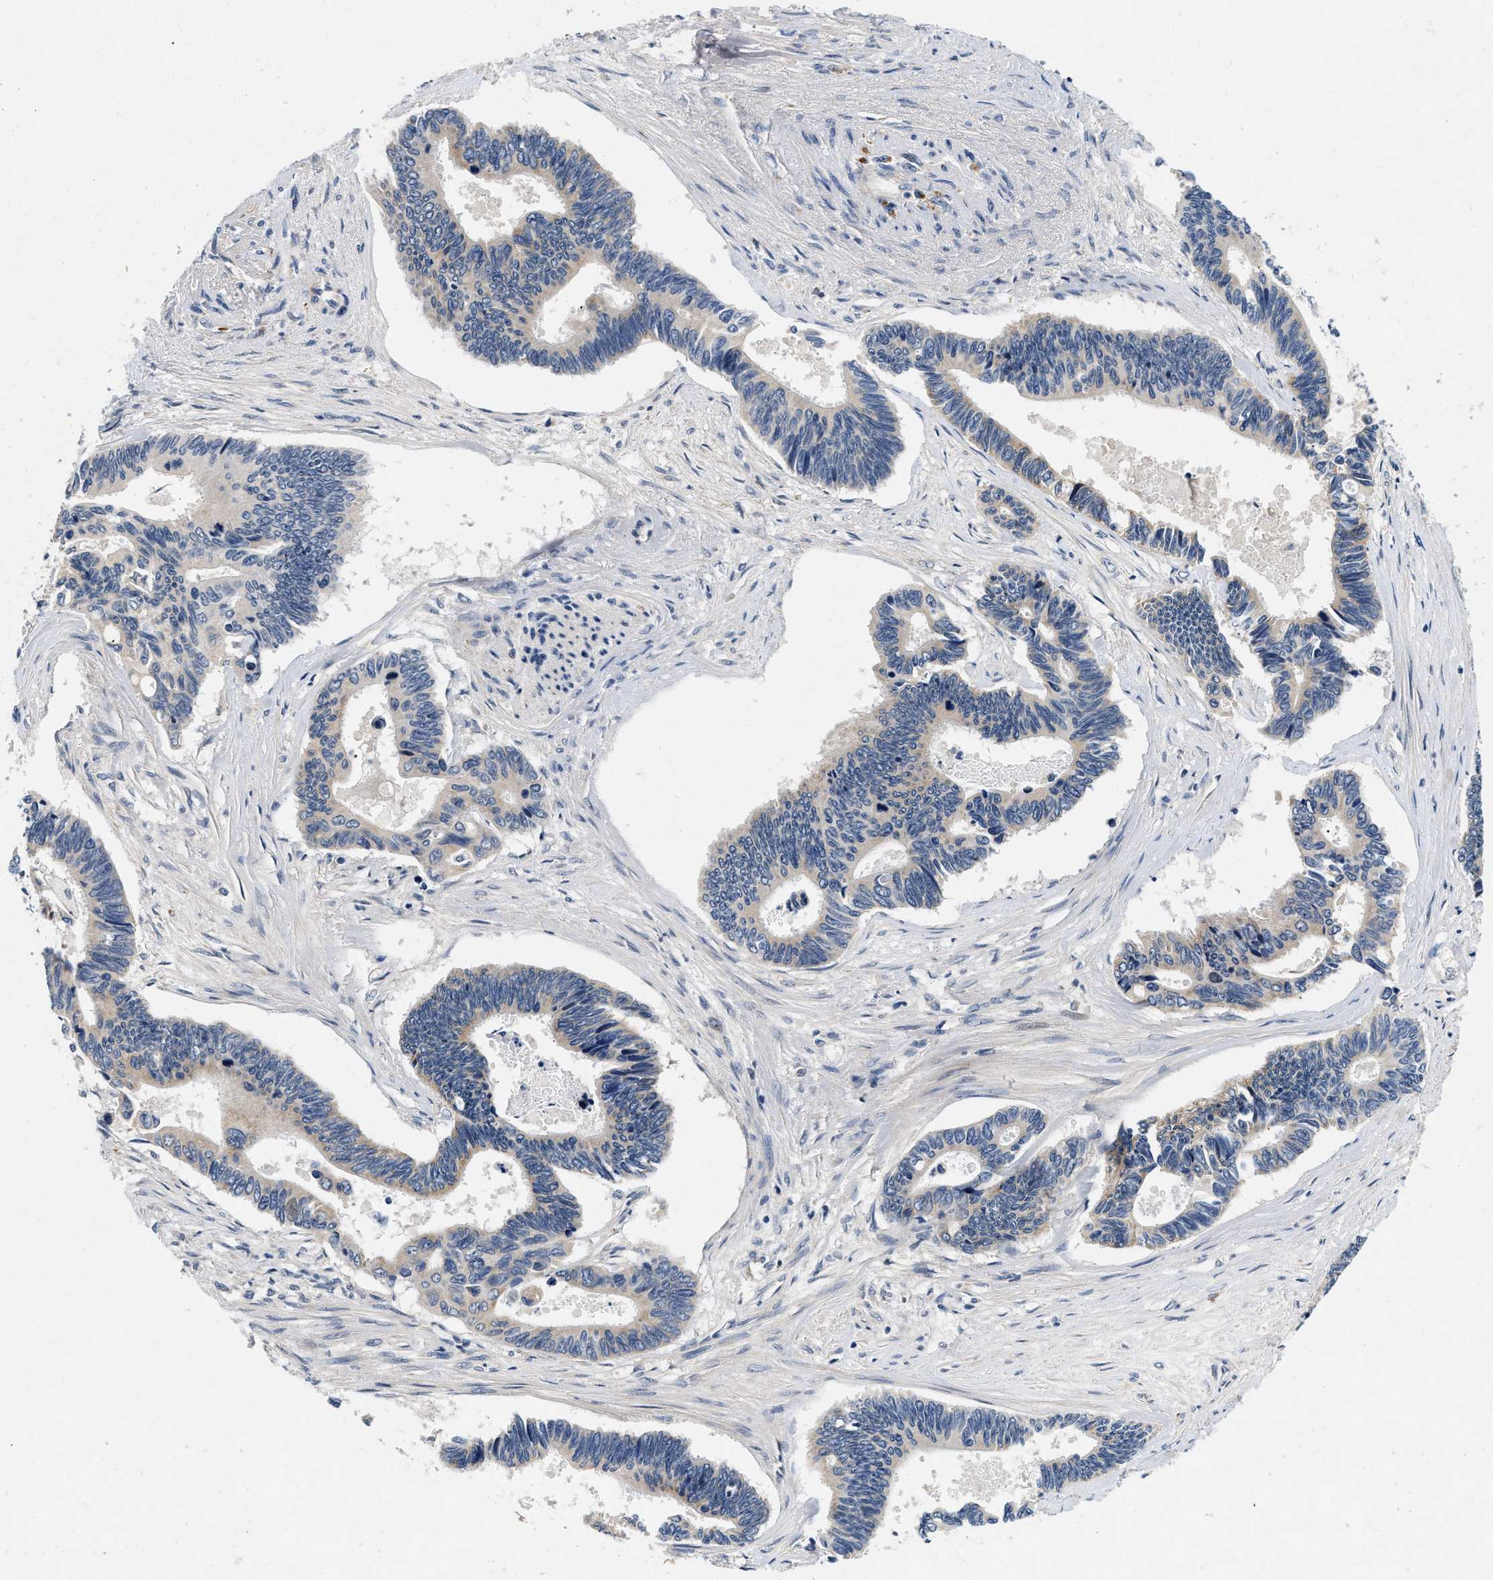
{"staining": {"intensity": "weak", "quantity": "25%-75%", "location": "cytoplasmic/membranous"}, "tissue": "pancreatic cancer", "cell_type": "Tumor cells", "image_type": "cancer", "snomed": [{"axis": "morphology", "description": "Adenocarcinoma, NOS"}, {"axis": "topography", "description": "Pancreas"}], "caption": "Immunohistochemical staining of human pancreatic cancer (adenocarcinoma) shows low levels of weak cytoplasmic/membranous expression in about 25%-75% of tumor cells. (brown staining indicates protein expression, while blue staining denotes nuclei).", "gene": "PDP1", "patient": {"sex": "female", "age": 70}}